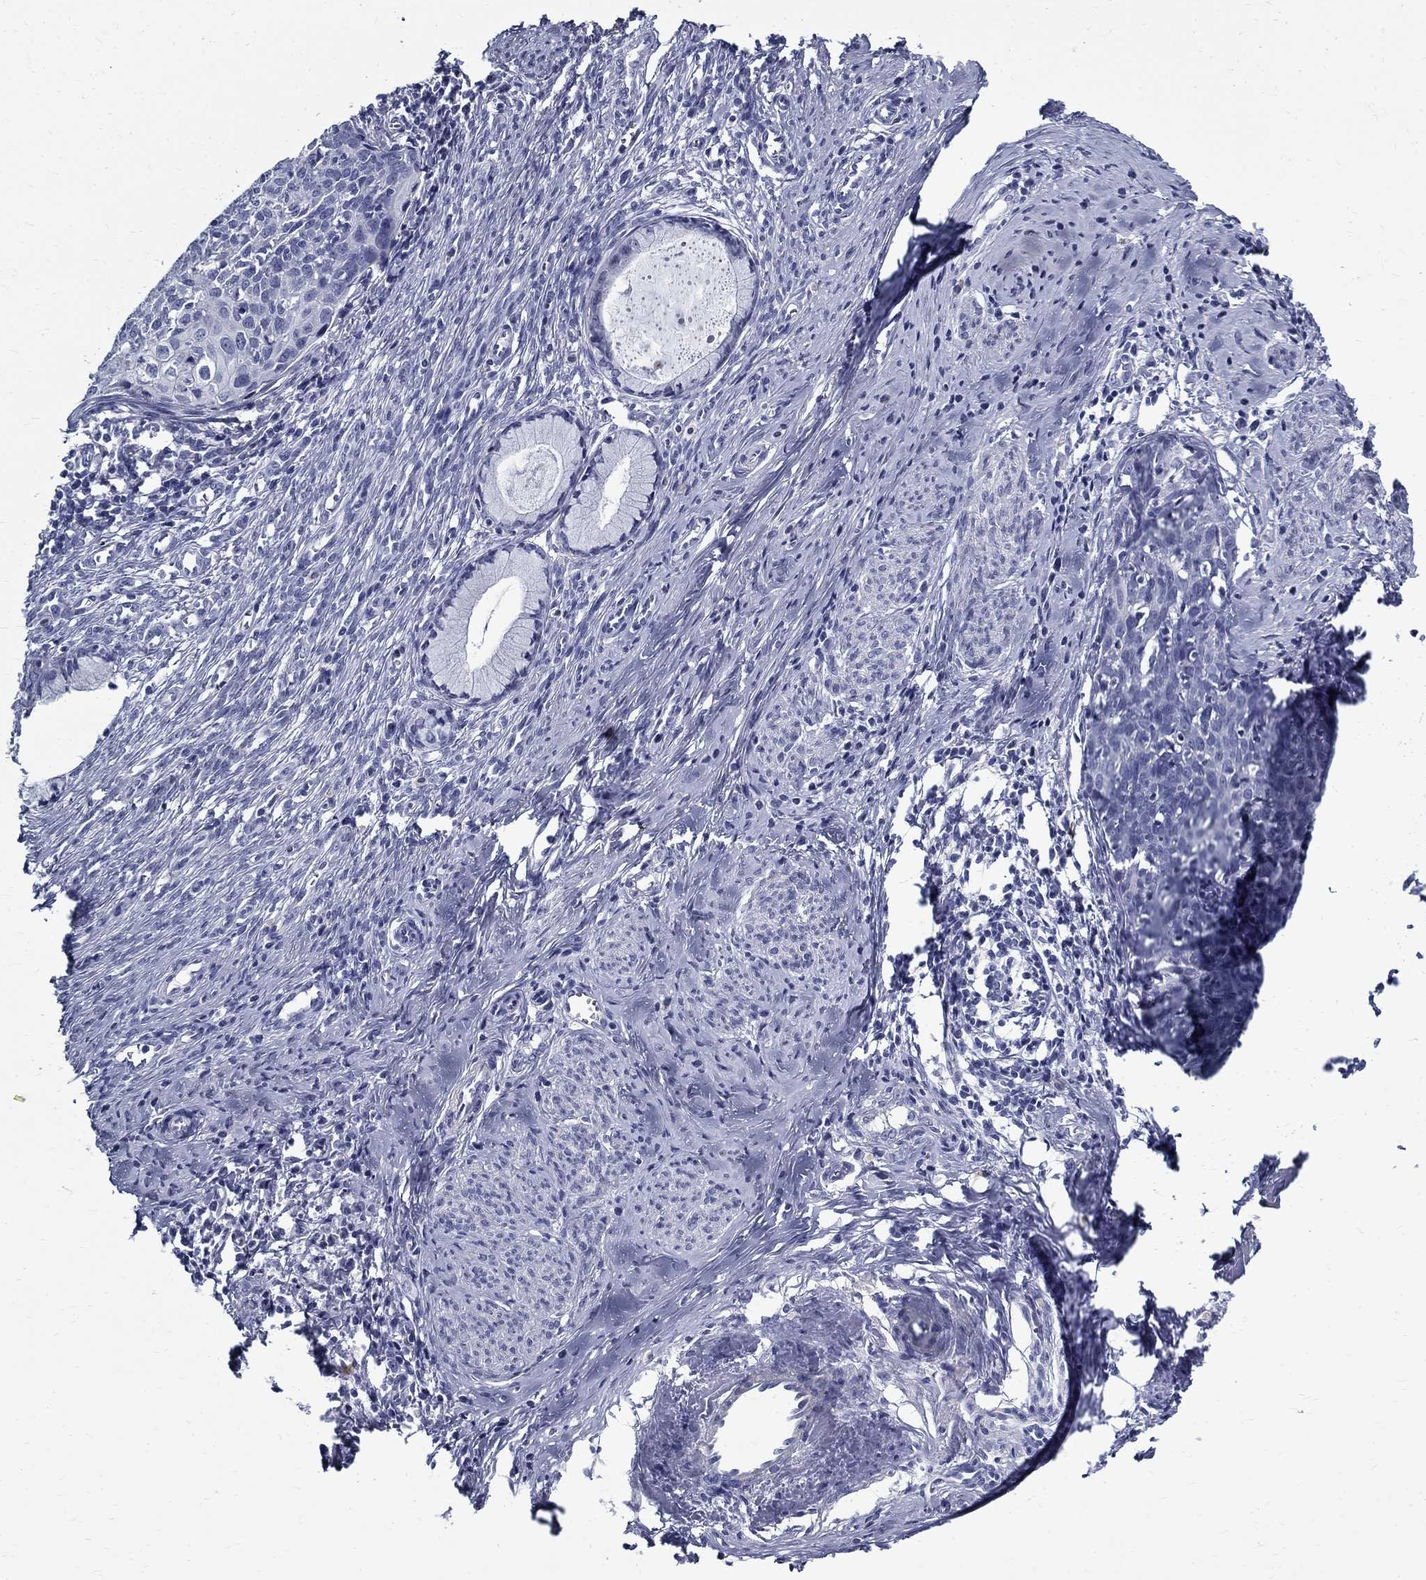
{"staining": {"intensity": "negative", "quantity": "none", "location": "none"}, "tissue": "cervical cancer", "cell_type": "Tumor cells", "image_type": "cancer", "snomed": [{"axis": "morphology", "description": "Squamous cell carcinoma, NOS"}, {"axis": "topography", "description": "Cervix"}], "caption": "IHC image of neoplastic tissue: human squamous cell carcinoma (cervical) stained with DAB shows no significant protein staining in tumor cells. (Immunohistochemistry (ihc), brightfield microscopy, high magnification).", "gene": "TGM4", "patient": {"sex": "female", "age": 62}}